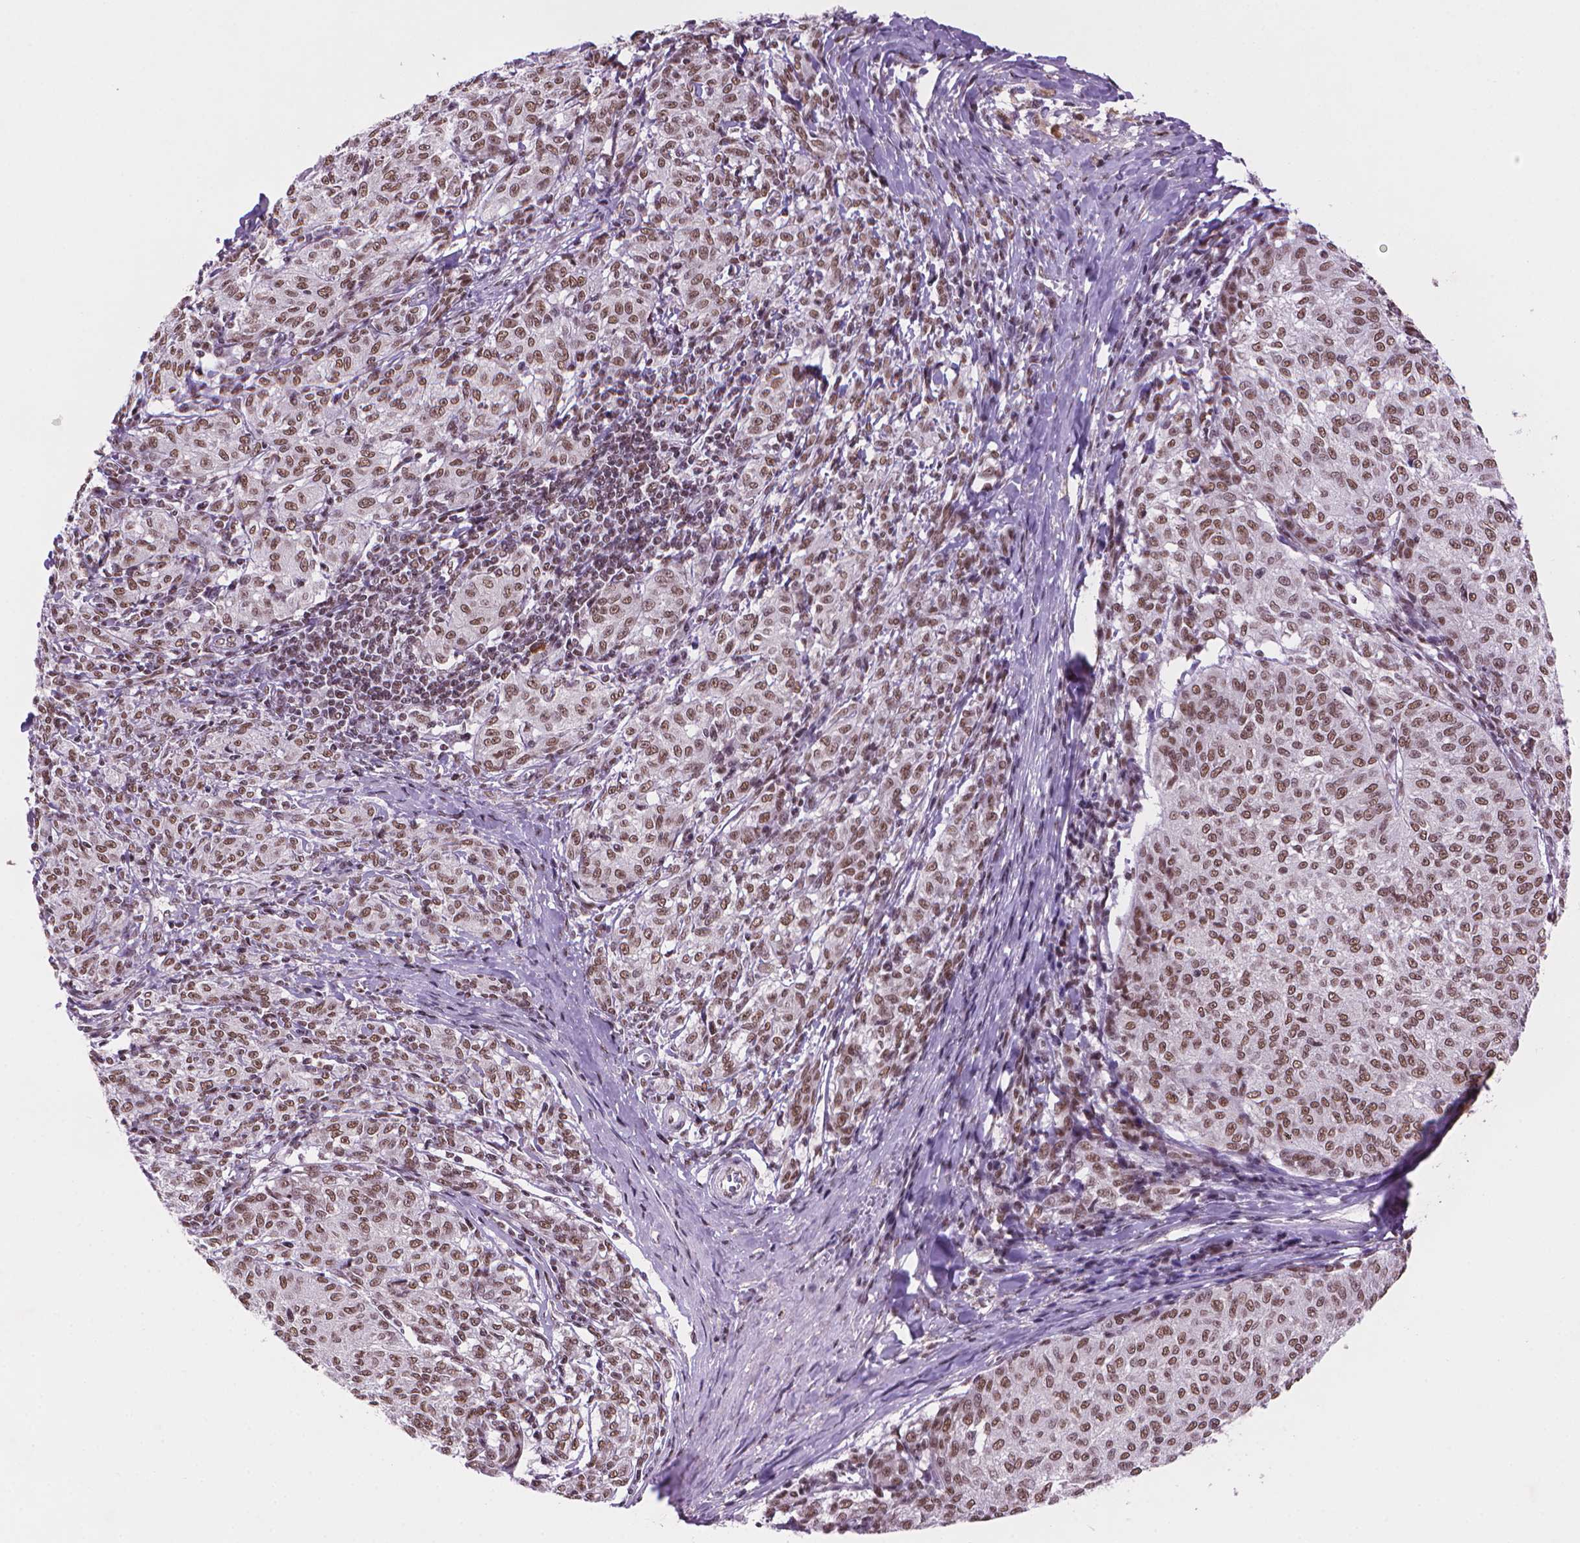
{"staining": {"intensity": "moderate", "quantity": ">75%", "location": "nuclear"}, "tissue": "melanoma", "cell_type": "Tumor cells", "image_type": "cancer", "snomed": [{"axis": "morphology", "description": "Malignant melanoma, NOS"}, {"axis": "topography", "description": "Skin"}], "caption": "IHC (DAB) staining of melanoma displays moderate nuclear protein expression in about >75% of tumor cells.", "gene": "RPA4", "patient": {"sex": "female", "age": 72}}